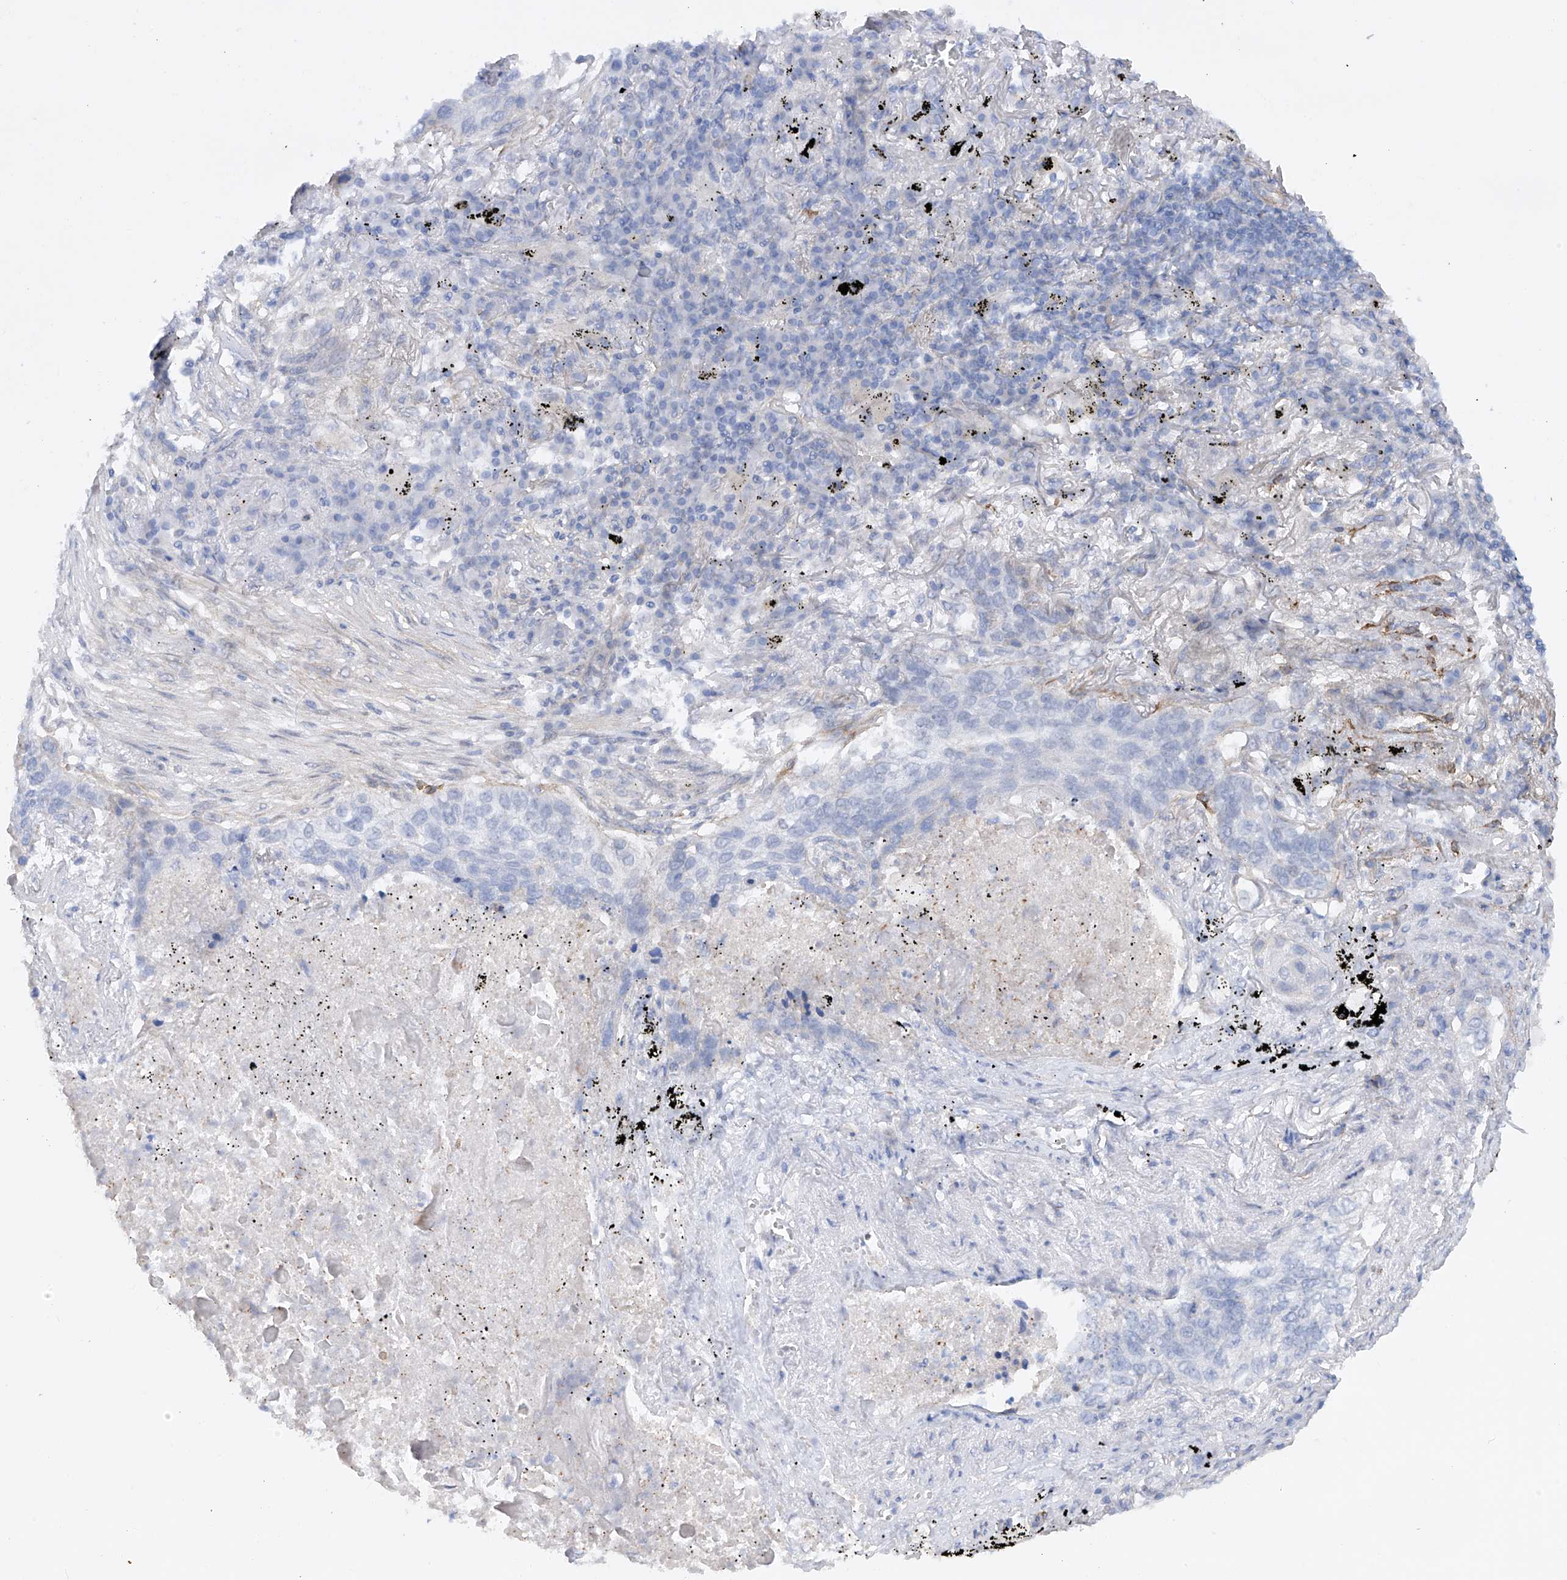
{"staining": {"intensity": "negative", "quantity": "none", "location": "none"}, "tissue": "lung cancer", "cell_type": "Tumor cells", "image_type": "cancer", "snomed": [{"axis": "morphology", "description": "Squamous cell carcinoma, NOS"}, {"axis": "topography", "description": "Lung"}], "caption": "Image shows no significant protein positivity in tumor cells of lung squamous cell carcinoma.", "gene": "ZNF490", "patient": {"sex": "female", "age": 63}}